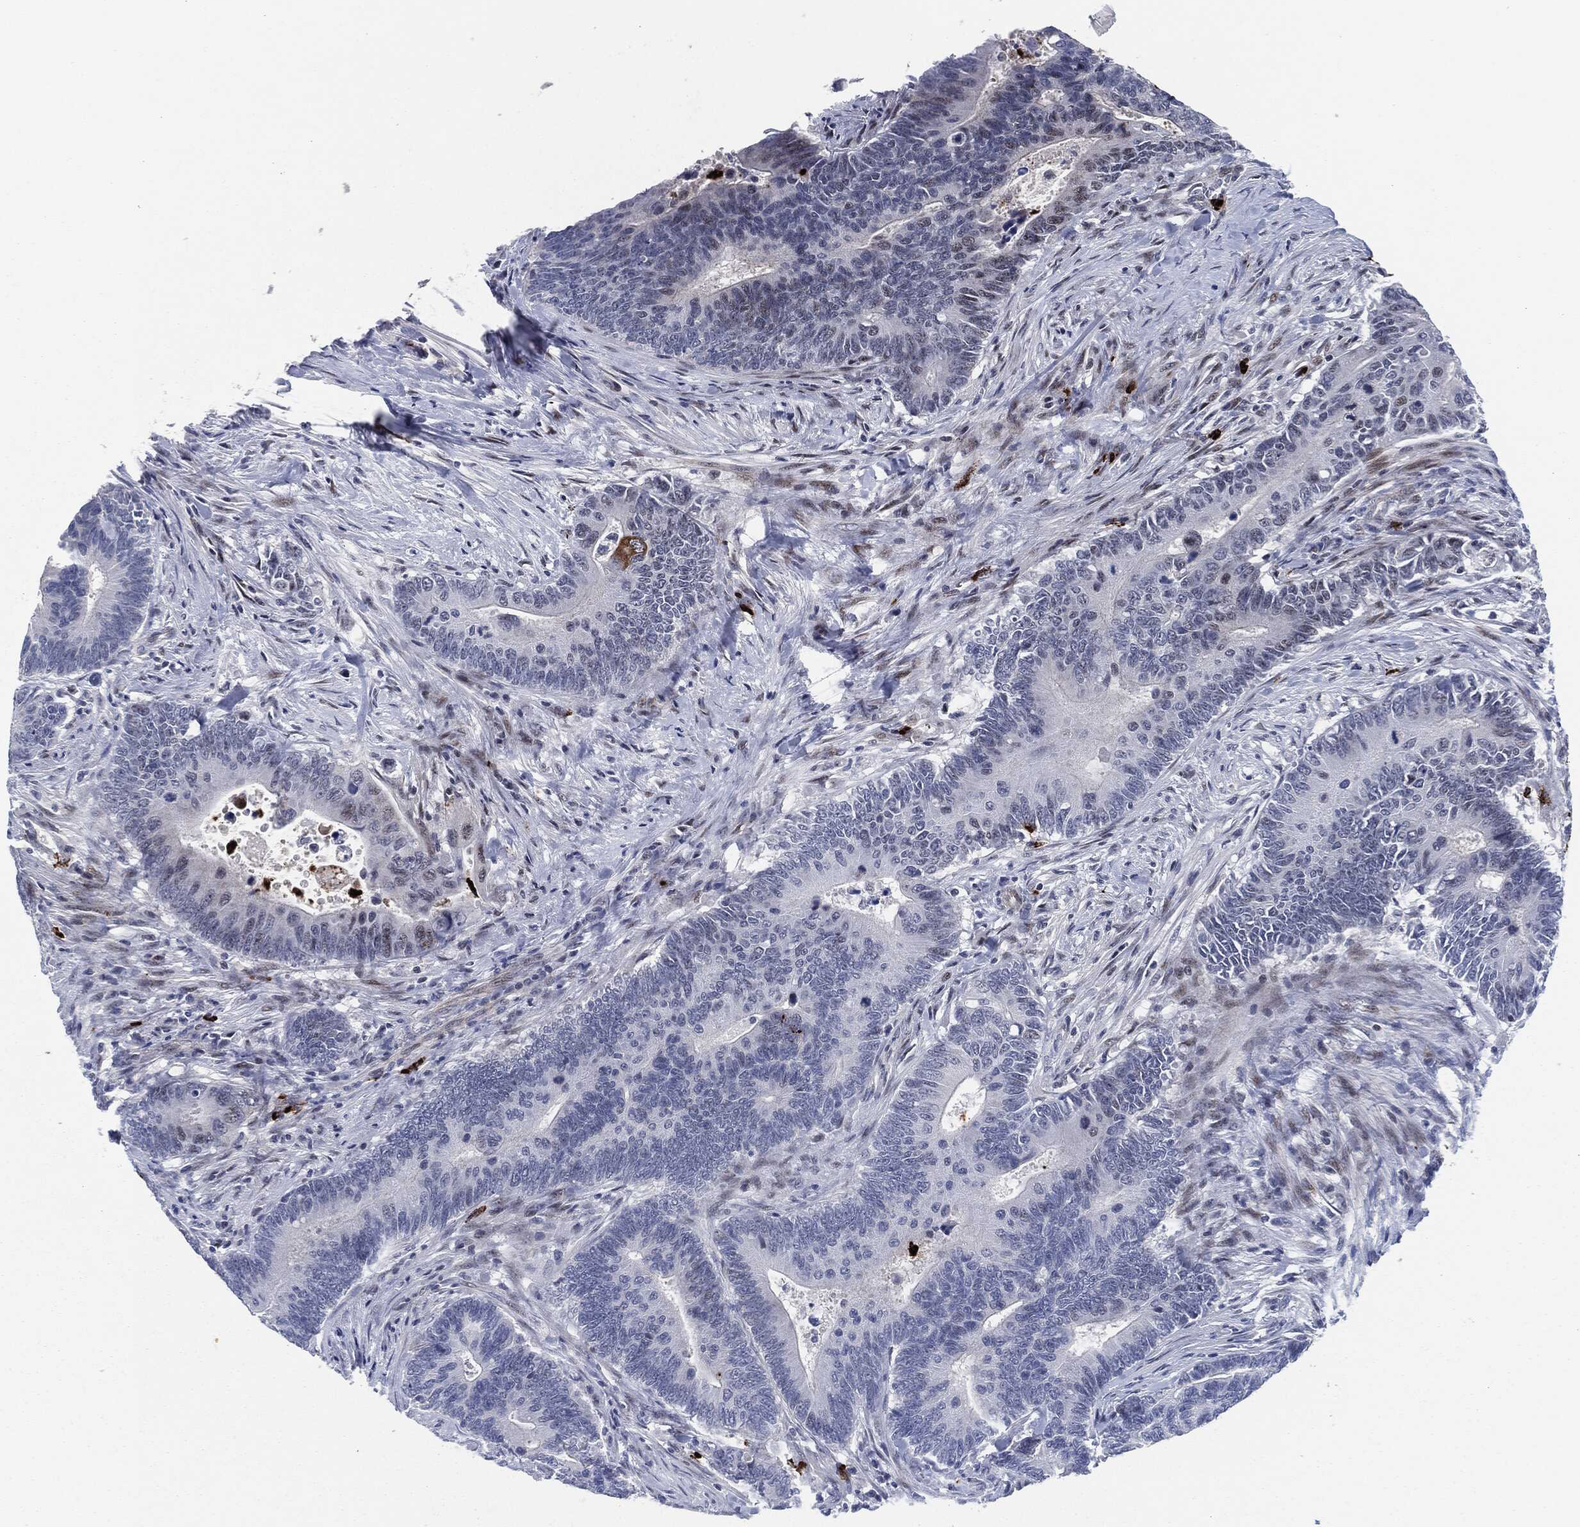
{"staining": {"intensity": "weak", "quantity": "<25%", "location": "nuclear"}, "tissue": "colorectal cancer", "cell_type": "Tumor cells", "image_type": "cancer", "snomed": [{"axis": "morphology", "description": "Adenocarcinoma, NOS"}, {"axis": "topography", "description": "Colon"}], "caption": "Tumor cells are negative for protein expression in human colorectal adenocarcinoma.", "gene": "MPO", "patient": {"sex": "male", "age": 75}}